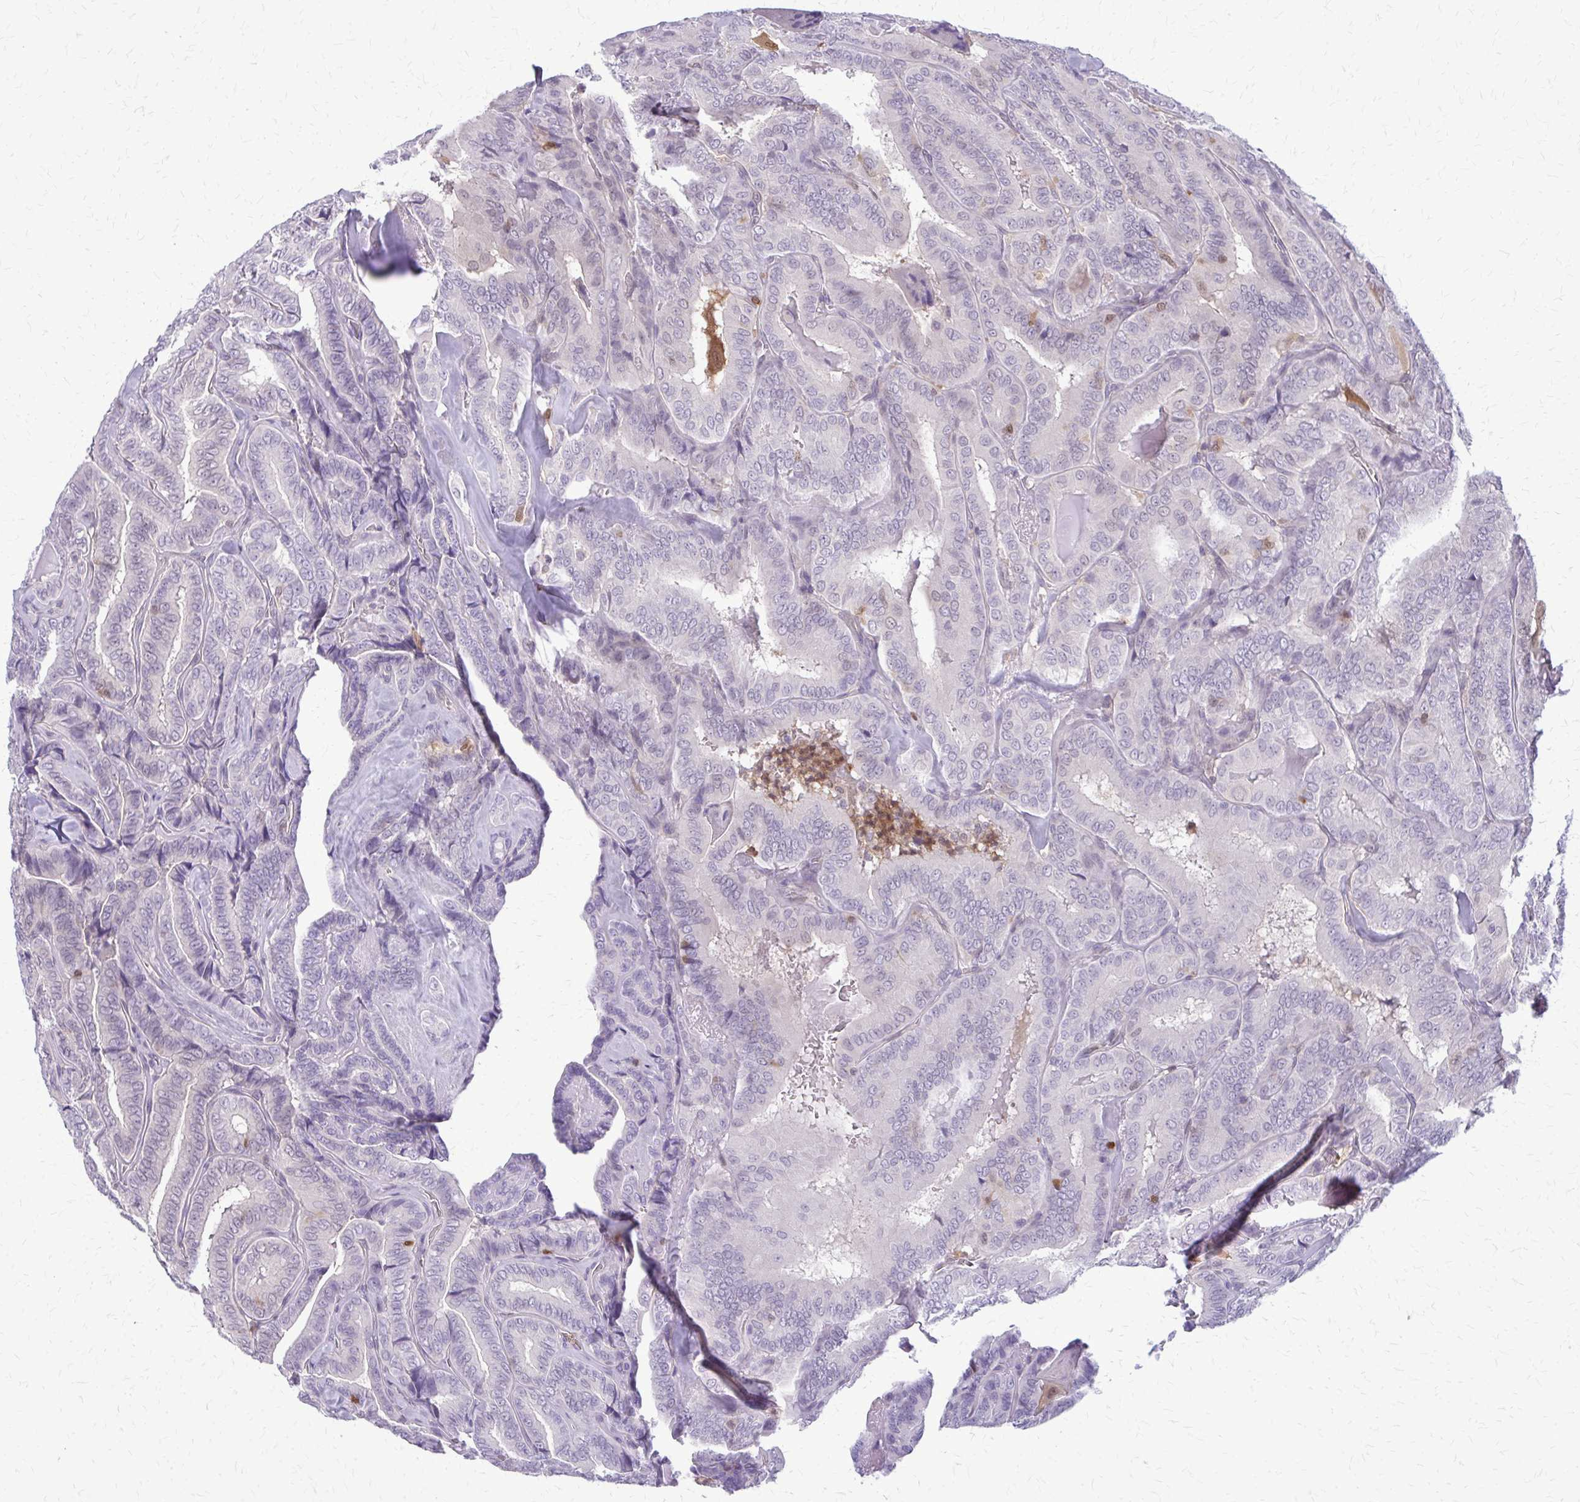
{"staining": {"intensity": "negative", "quantity": "none", "location": "none"}, "tissue": "thyroid cancer", "cell_type": "Tumor cells", "image_type": "cancer", "snomed": [{"axis": "morphology", "description": "Papillary adenocarcinoma, NOS"}, {"axis": "topography", "description": "Thyroid gland"}], "caption": "Thyroid papillary adenocarcinoma was stained to show a protein in brown. There is no significant expression in tumor cells. Nuclei are stained in blue.", "gene": "GLRX", "patient": {"sex": "male", "age": 61}}